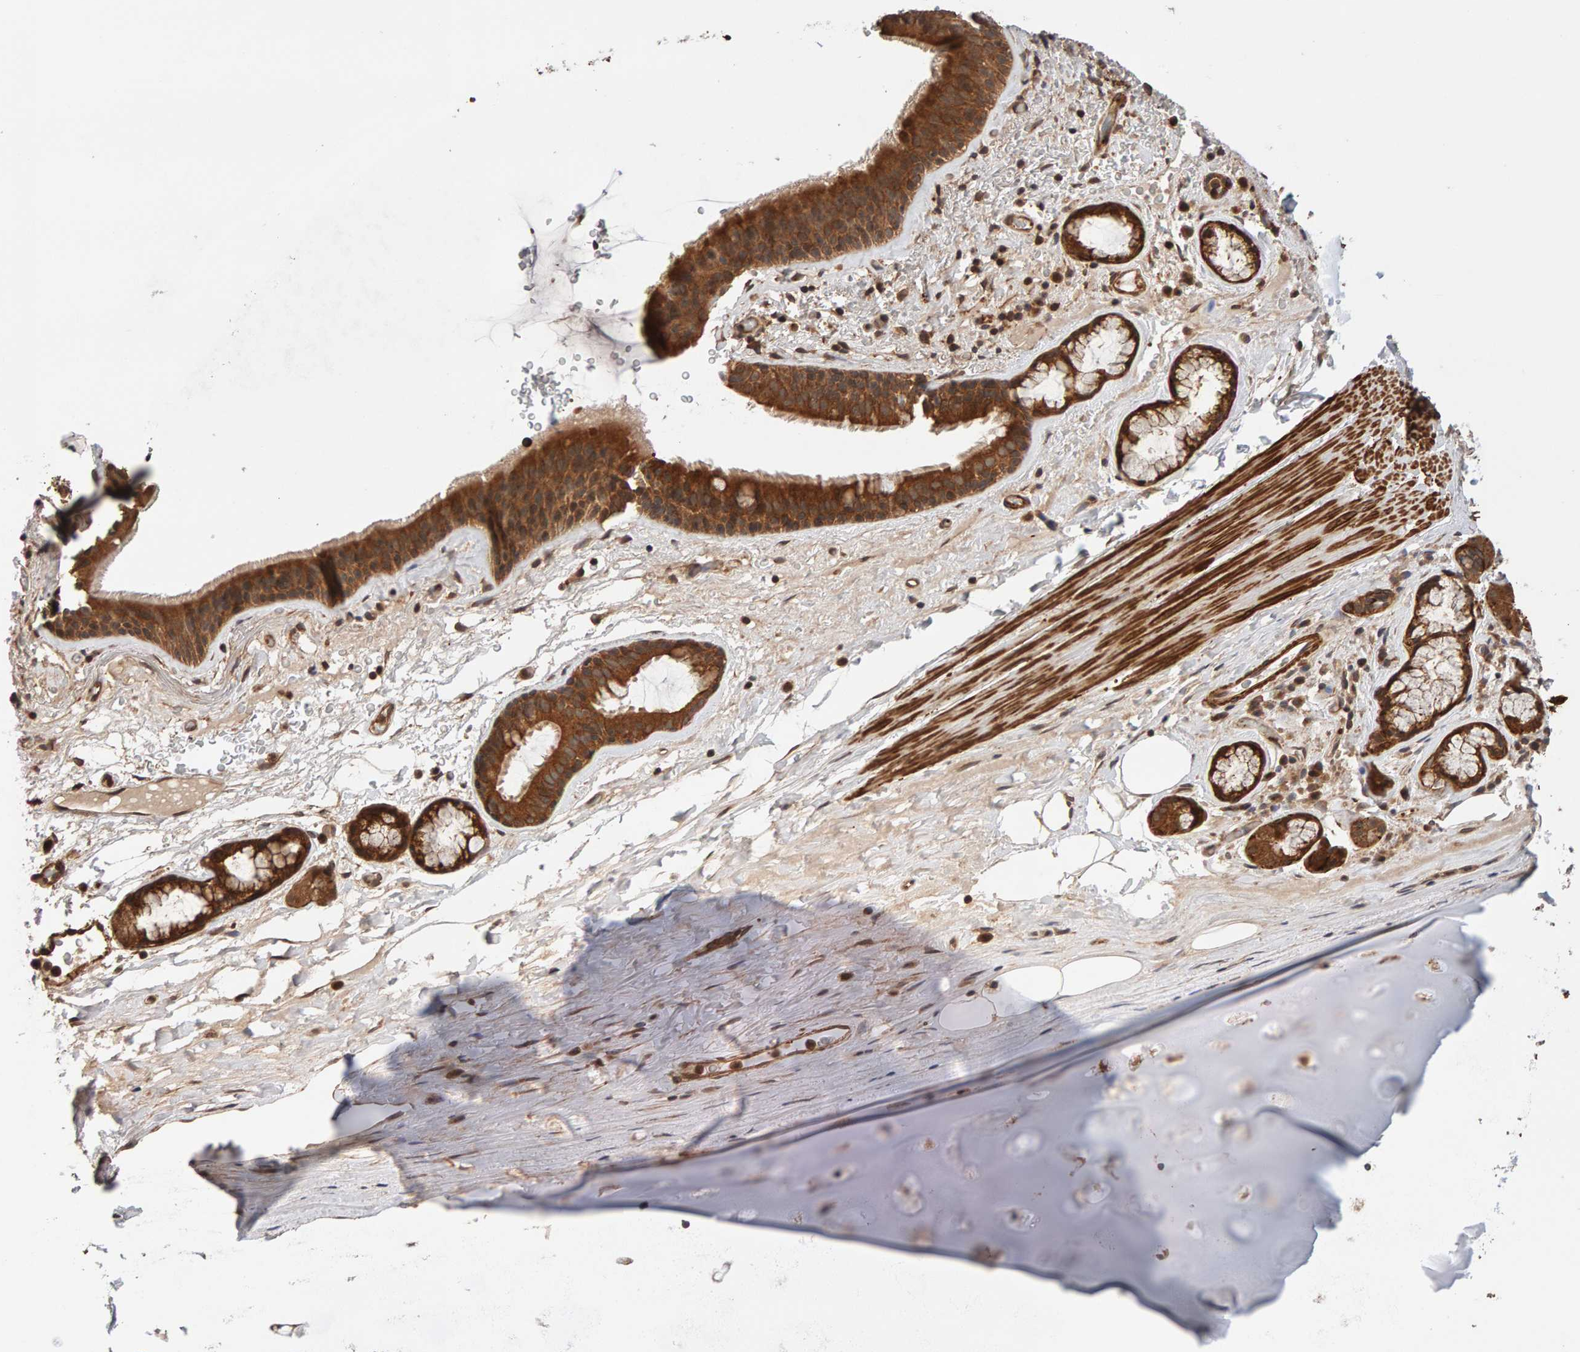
{"staining": {"intensity": "strong", "quantity": ">75%", "location": "cytoplasmic/membranous"}, "tissue": "bronchus", "cell_type": "Respiratory epithelial cells", "image_type": "normal", "snomed": [{"axis": "morphology", "description": "Normal tissue, NOS"}, {"axis": "topography", "description": "Cartilage tissue"}], "caption": "Human bronchus stained for a protein (brown) reveals strong cytoplasmic/membranous positive expression in approximately >75% of respiratory epithelial cells.", "gene": "SYNRG", "patient": {"sex": "female", "age": 63}}